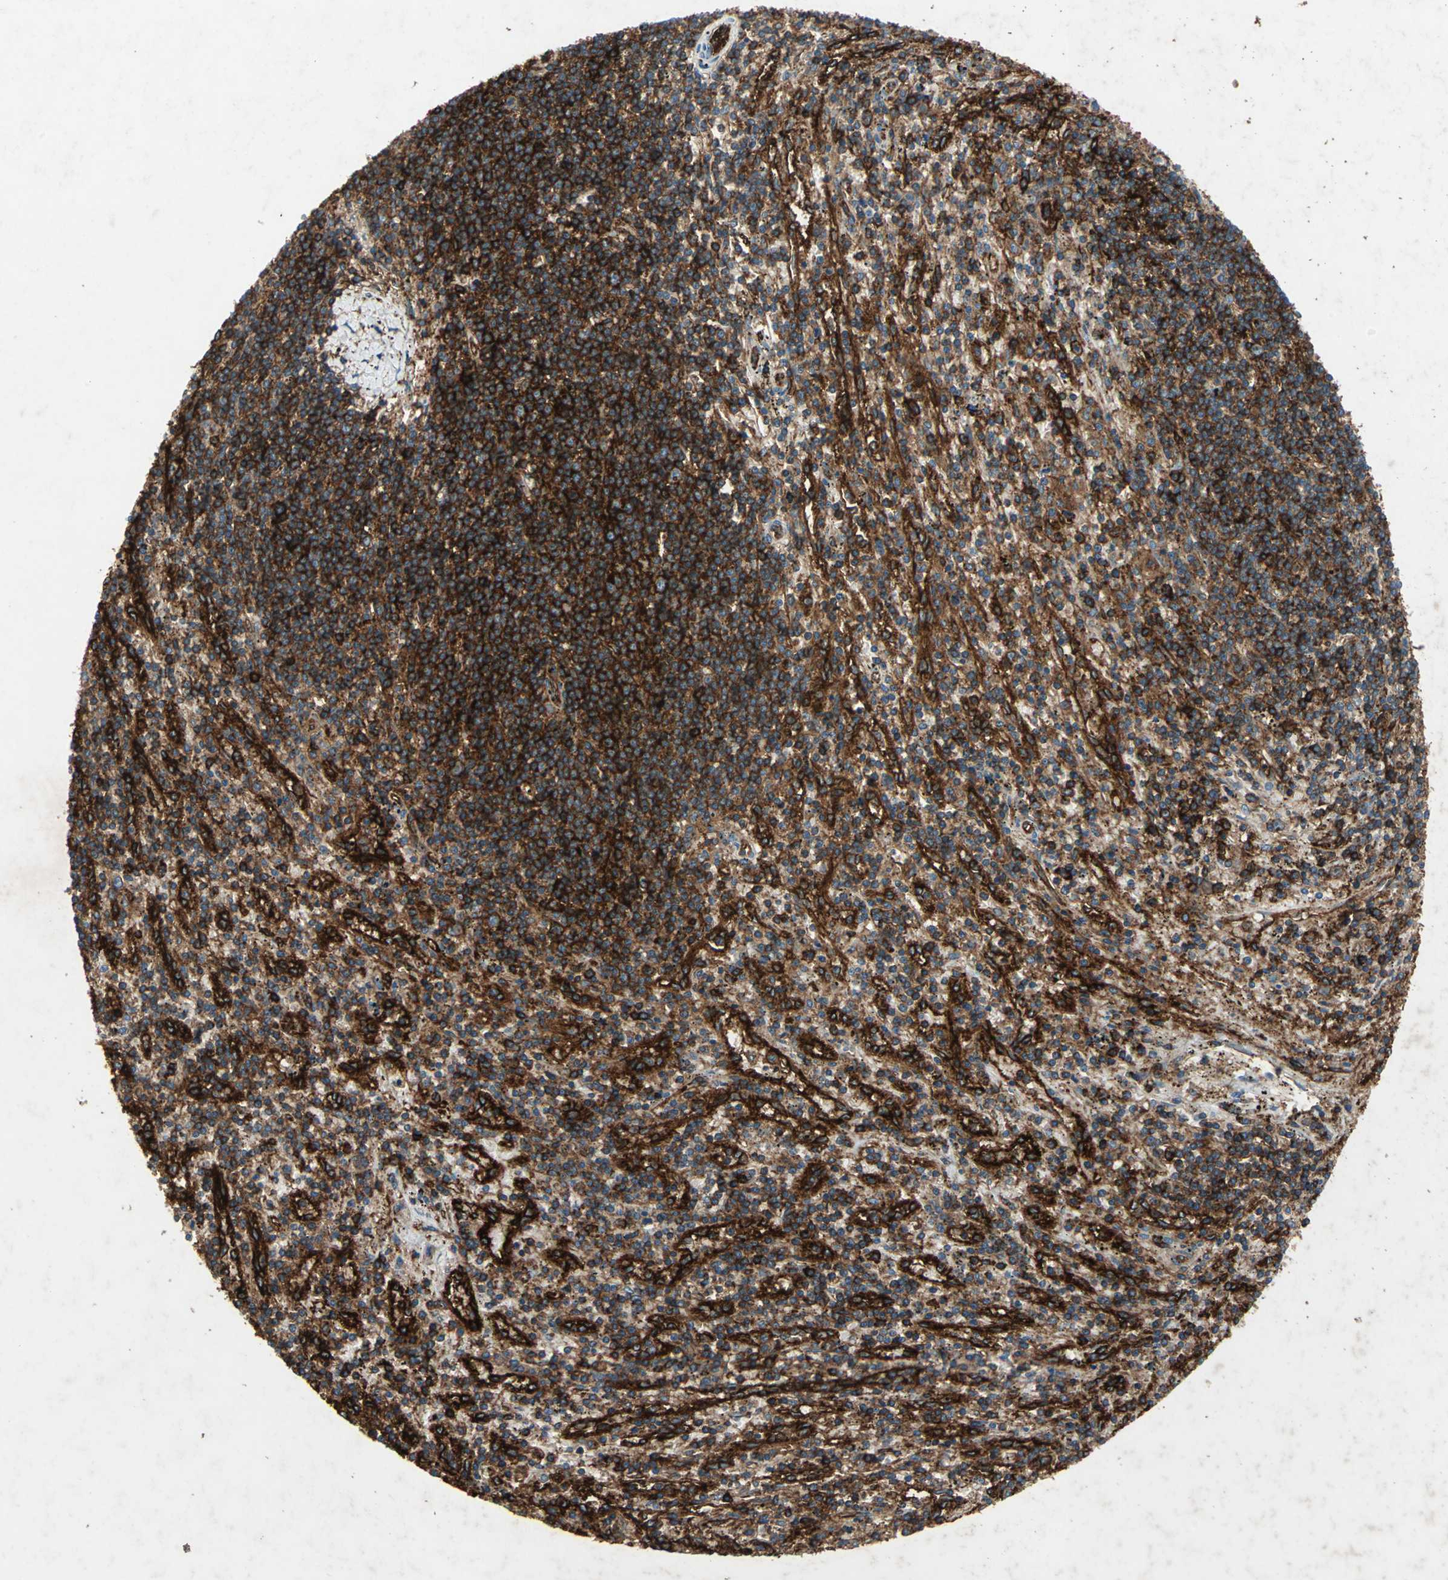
{"staining": {"intensity": "strong", "quantity": ">75%", "location": "cytoplasmic/membranous"}, "tissue": "lymphoma", "cell_type": "Tumor cells", "image_type": "cancer", "snomed": [{"axis": "morphology", "description": "Malignant lymphoma, non-Hodgkin's type, Low grade"}, {"axis": "topography", "description": "Spleen"}], "caption": "The micrograph displays a brown stain indicating the presence of a protein in the cytoplasmic/membranous of tumor cells in malignant lymphoma, non-Hodgkin's type (low-grade).", "gene": "CCR6", "patient": {"sex": "male", "age": 76}}